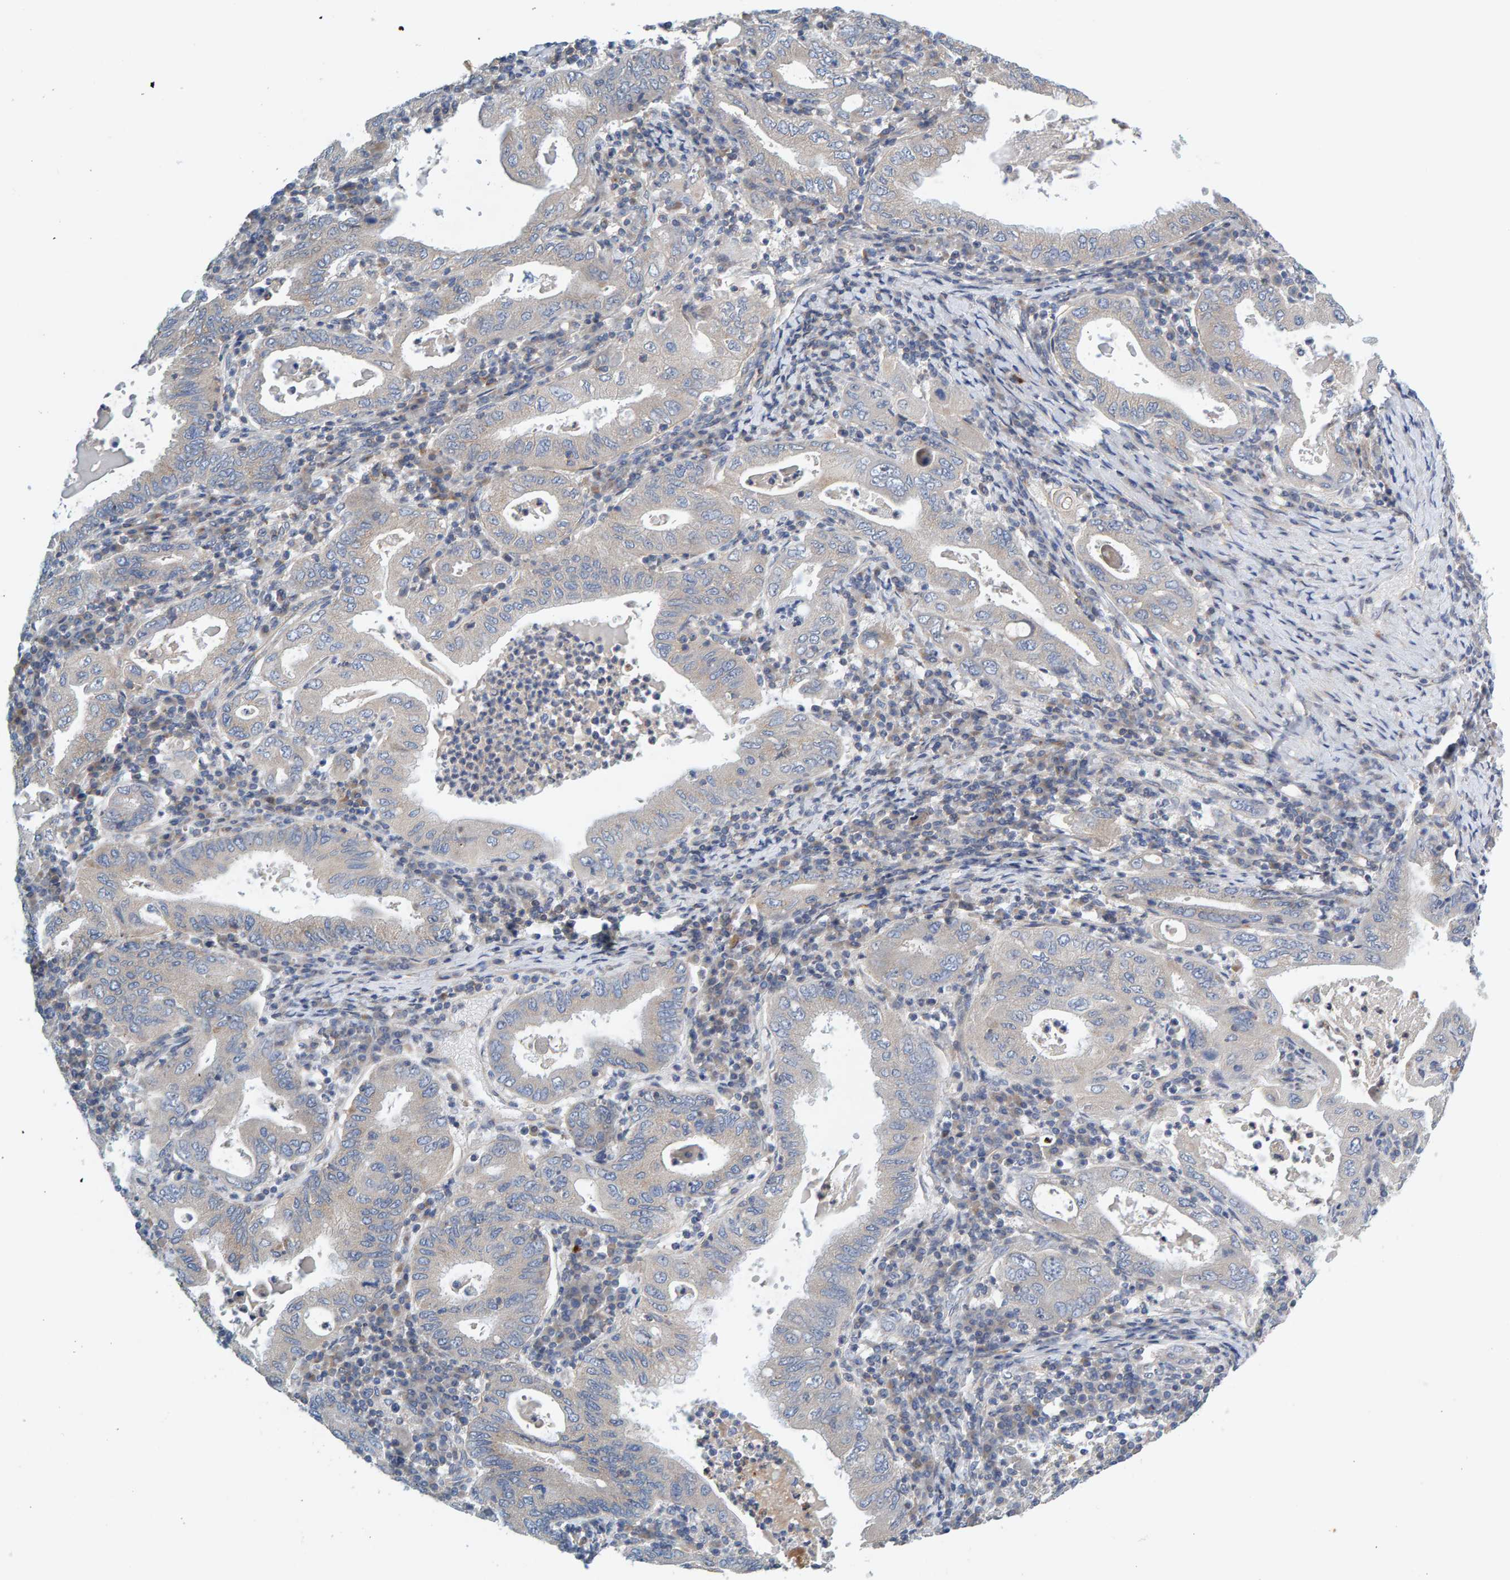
{"staining": {"intensity": "weak", "quantity": "<25%", "location": "cytoplasmic/membranous"}, "tissue": "stomach cancer", "cell_type": "Tumor cells", "image_type": "cancer", "snomed": [{"axis": "morphology", "description": "Normal tissue, NOS"}, {"axis": "morphology", "description": "Adenocarcinoma, NOS"}, {"axis": "topography", "description": "Esophagus"}, {"axis": "topography", "description": "Stomach, upper"}, {"axis": "topography", "description": "Peripheral nerve tissue"}], "caption": "Tumor cells show no significant expression in stomach cancer (adenocarcinoma).", "gene": "CCM2", "patient": {"sex": "male", "age": 62}}